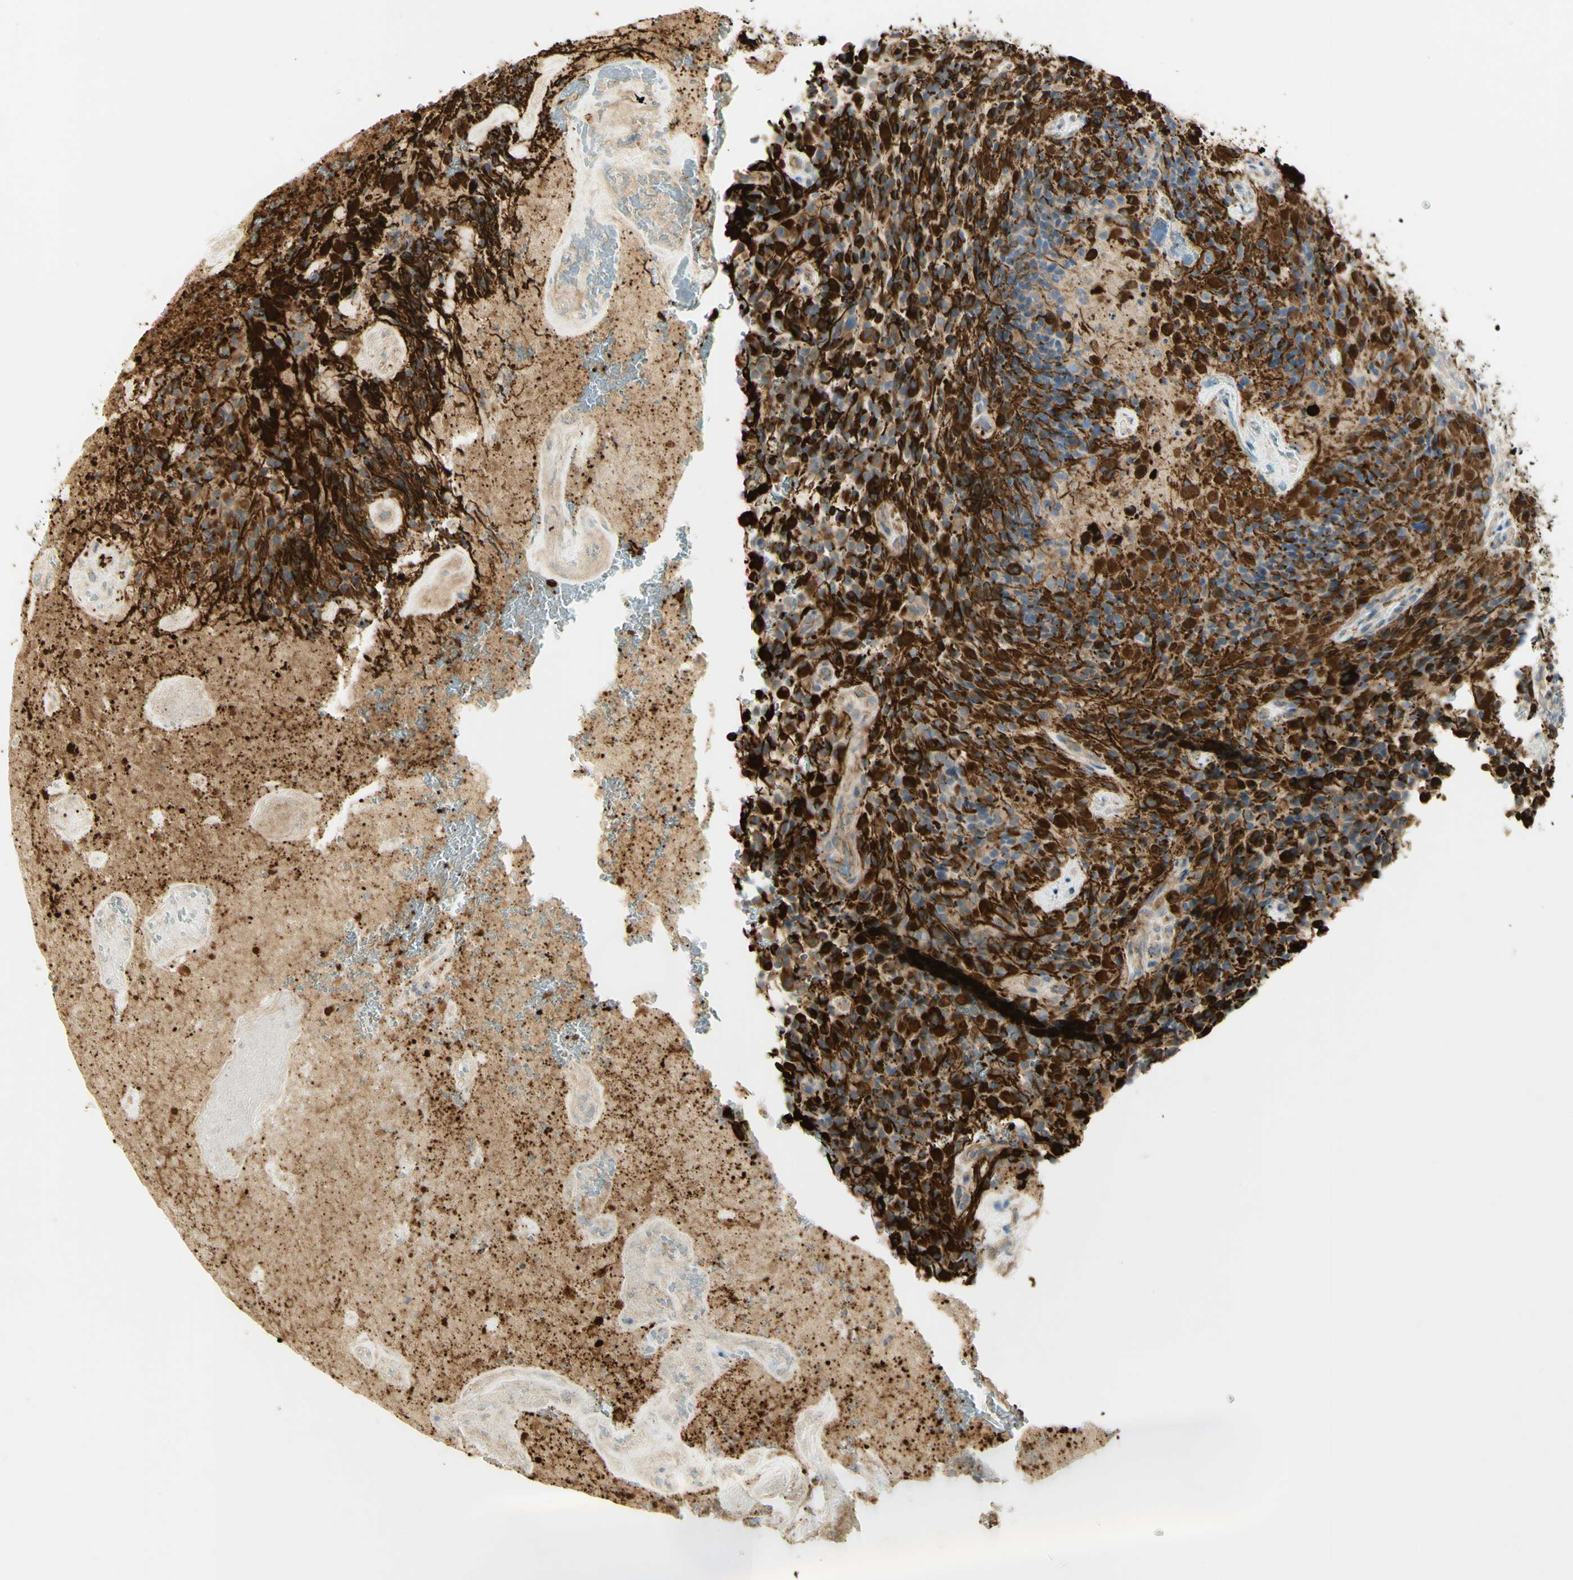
{"staining": {"intensity": "strong", "quantity": ">75%", "location": "cytoplasmic/membranous"}, "tissue": "glioma", "cell_type": "Tumor cells", "image_type": "cancer", "snomed": [{"axis": "morphology", "description": "Glioma, malignant, High grade"}, {"axis": "topography", "description": "Brain"}], "caption": "IHC (DAB (3,3'-diaminobenzidine)) staining of human malignant glioma (high-grade) demonstrates strong cytoplasmic/membranous protein positivity in about >75% of tumor cells. (brown staining indicates protein expression, while blue staining denotes nuclei).", "gene": "KIF11", "patient": {"sex": "male", "age": 71}}